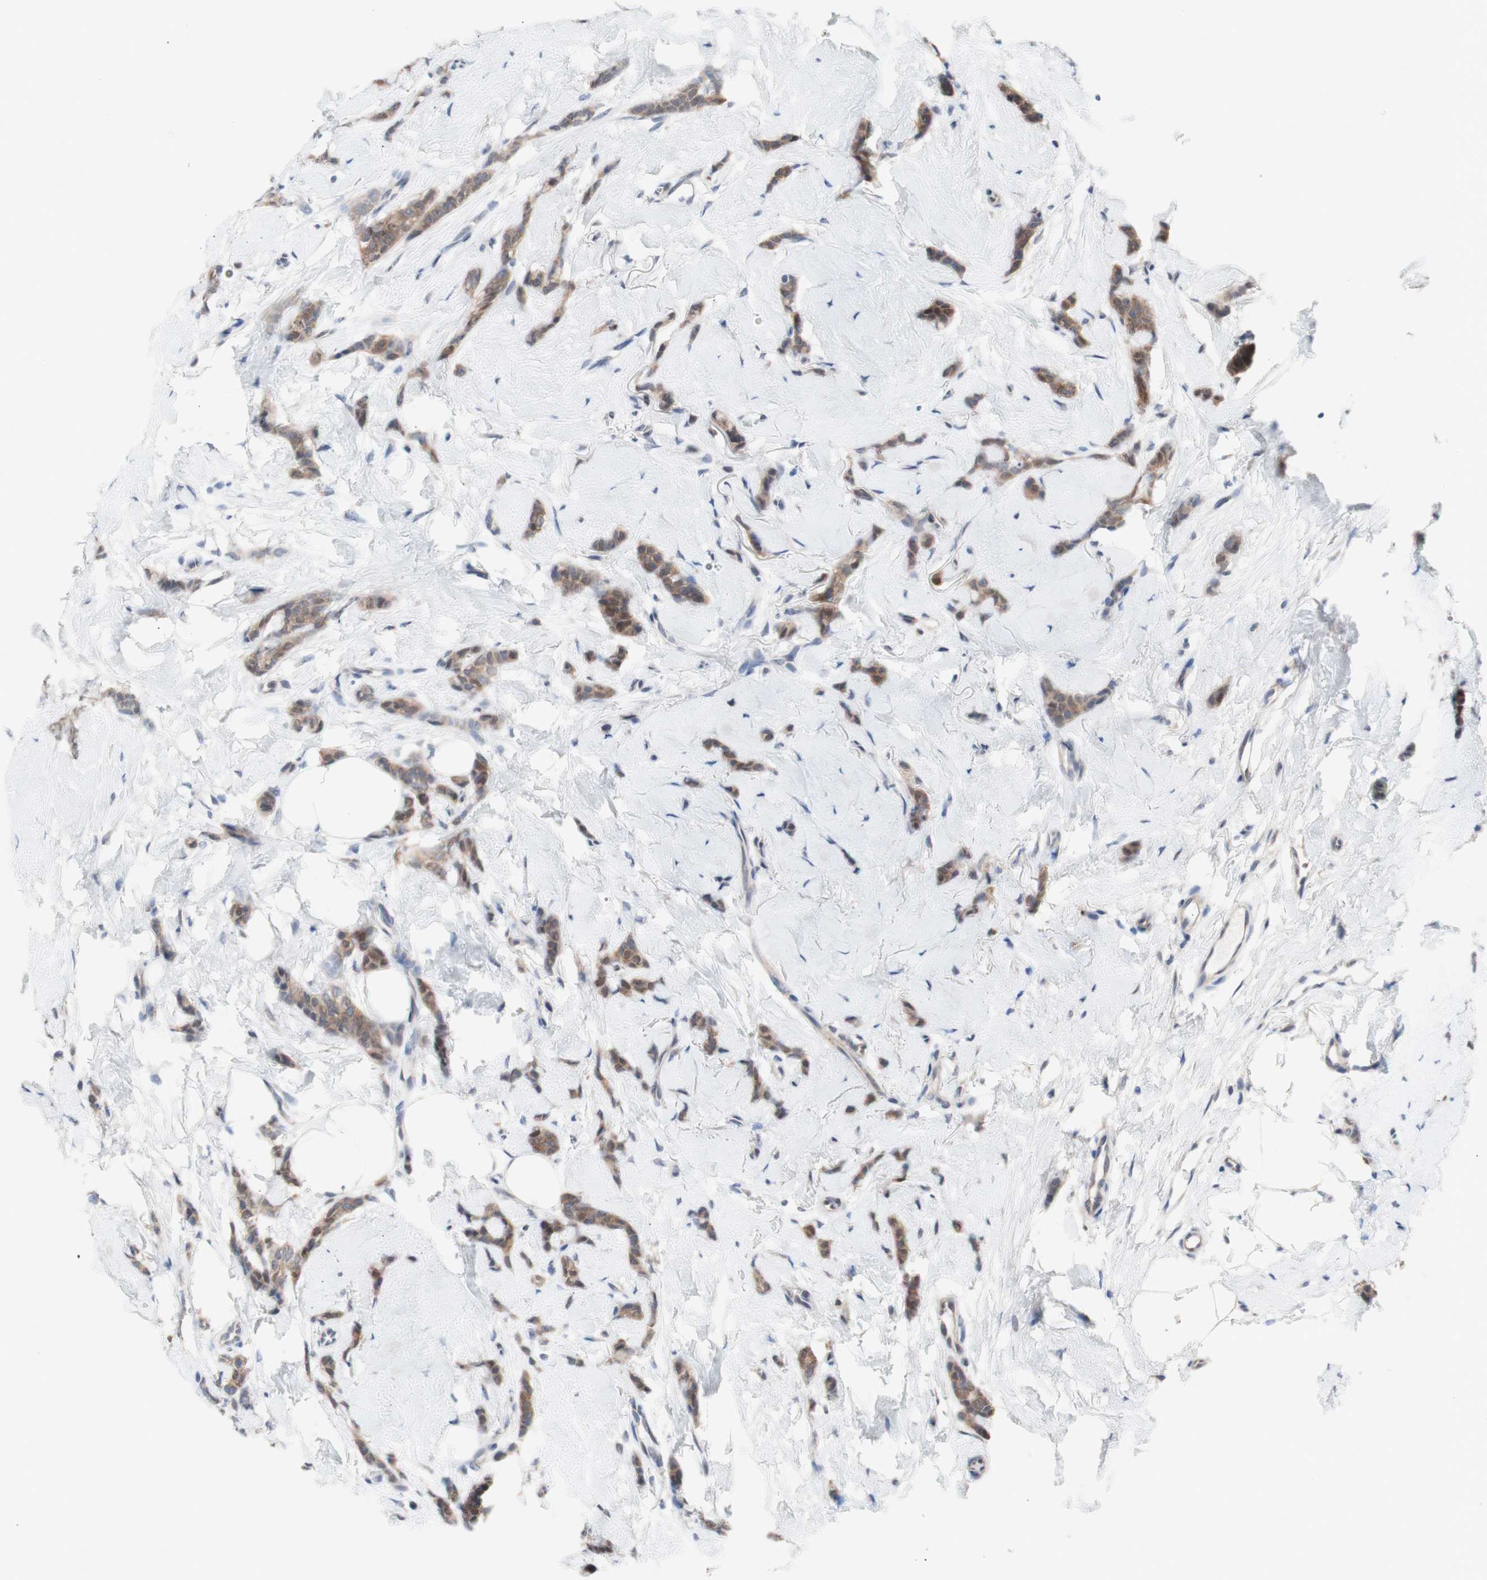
{"staining": {"intensity": "moderate", "quantity": "<25%", "location": "cytoplasmic/membranous"}, "tissue": "breast cancer", "cell_type": "Tumor cells", "image_type": "cancer", "snomed": [{"axis": "morphology", "description": "Lobular carcinoma"}, {"axis": "topography", "description": "Skin"}, {"axis": "topography", "description": "Breast"}], "caption": "Protein analysis of breast cancer tissue reveals moderate cytoplasmic/membranous expression in about <25% of tumor cells.", "gene": "PRMT5", "patient": {"sex": "female", "age": 46}}